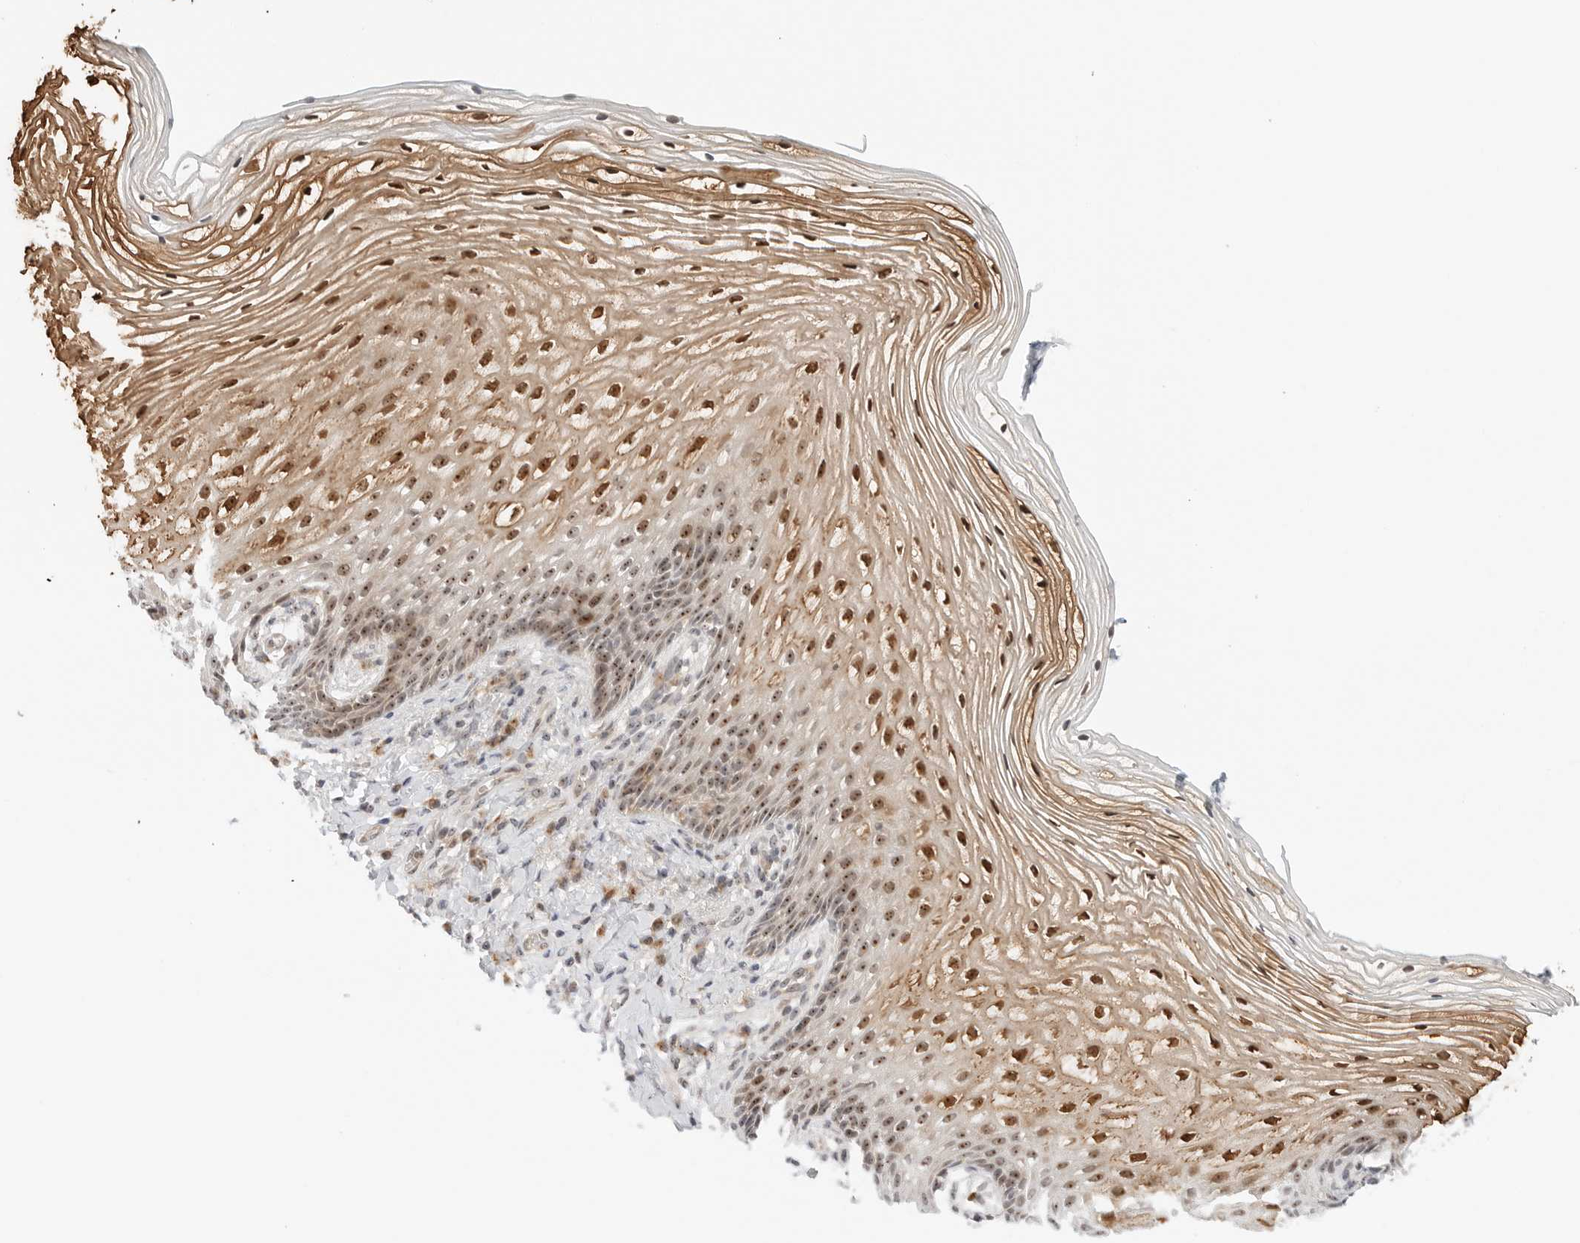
{"staining": {"intensity": "strong", "quantity": "25%-75%", "location": "cytoplasmic/membranous,nuclear"}, "tissue": "vagina", "cell_type": "Squamous epithelial cells", "image_type": "normal", "snomed": [{"axis": "morphology", "description": "Normal tissue, NOS"}, {"axis": "topography", "description": "Vagina"}], "caption": "Immunohistochemistry (IHC) micrograph of benign vagina: vagina stained using immunohistochemistry shows high levels of strong protein expression localized specifically in the cytoplasmic/membranous,nuclear of squamous epithelial cells, appearing as a cytoplasmic/membranous,nuclear brown color.", "gene": "RIMKLA", "patient": {"sex": "female", "age": 60}}